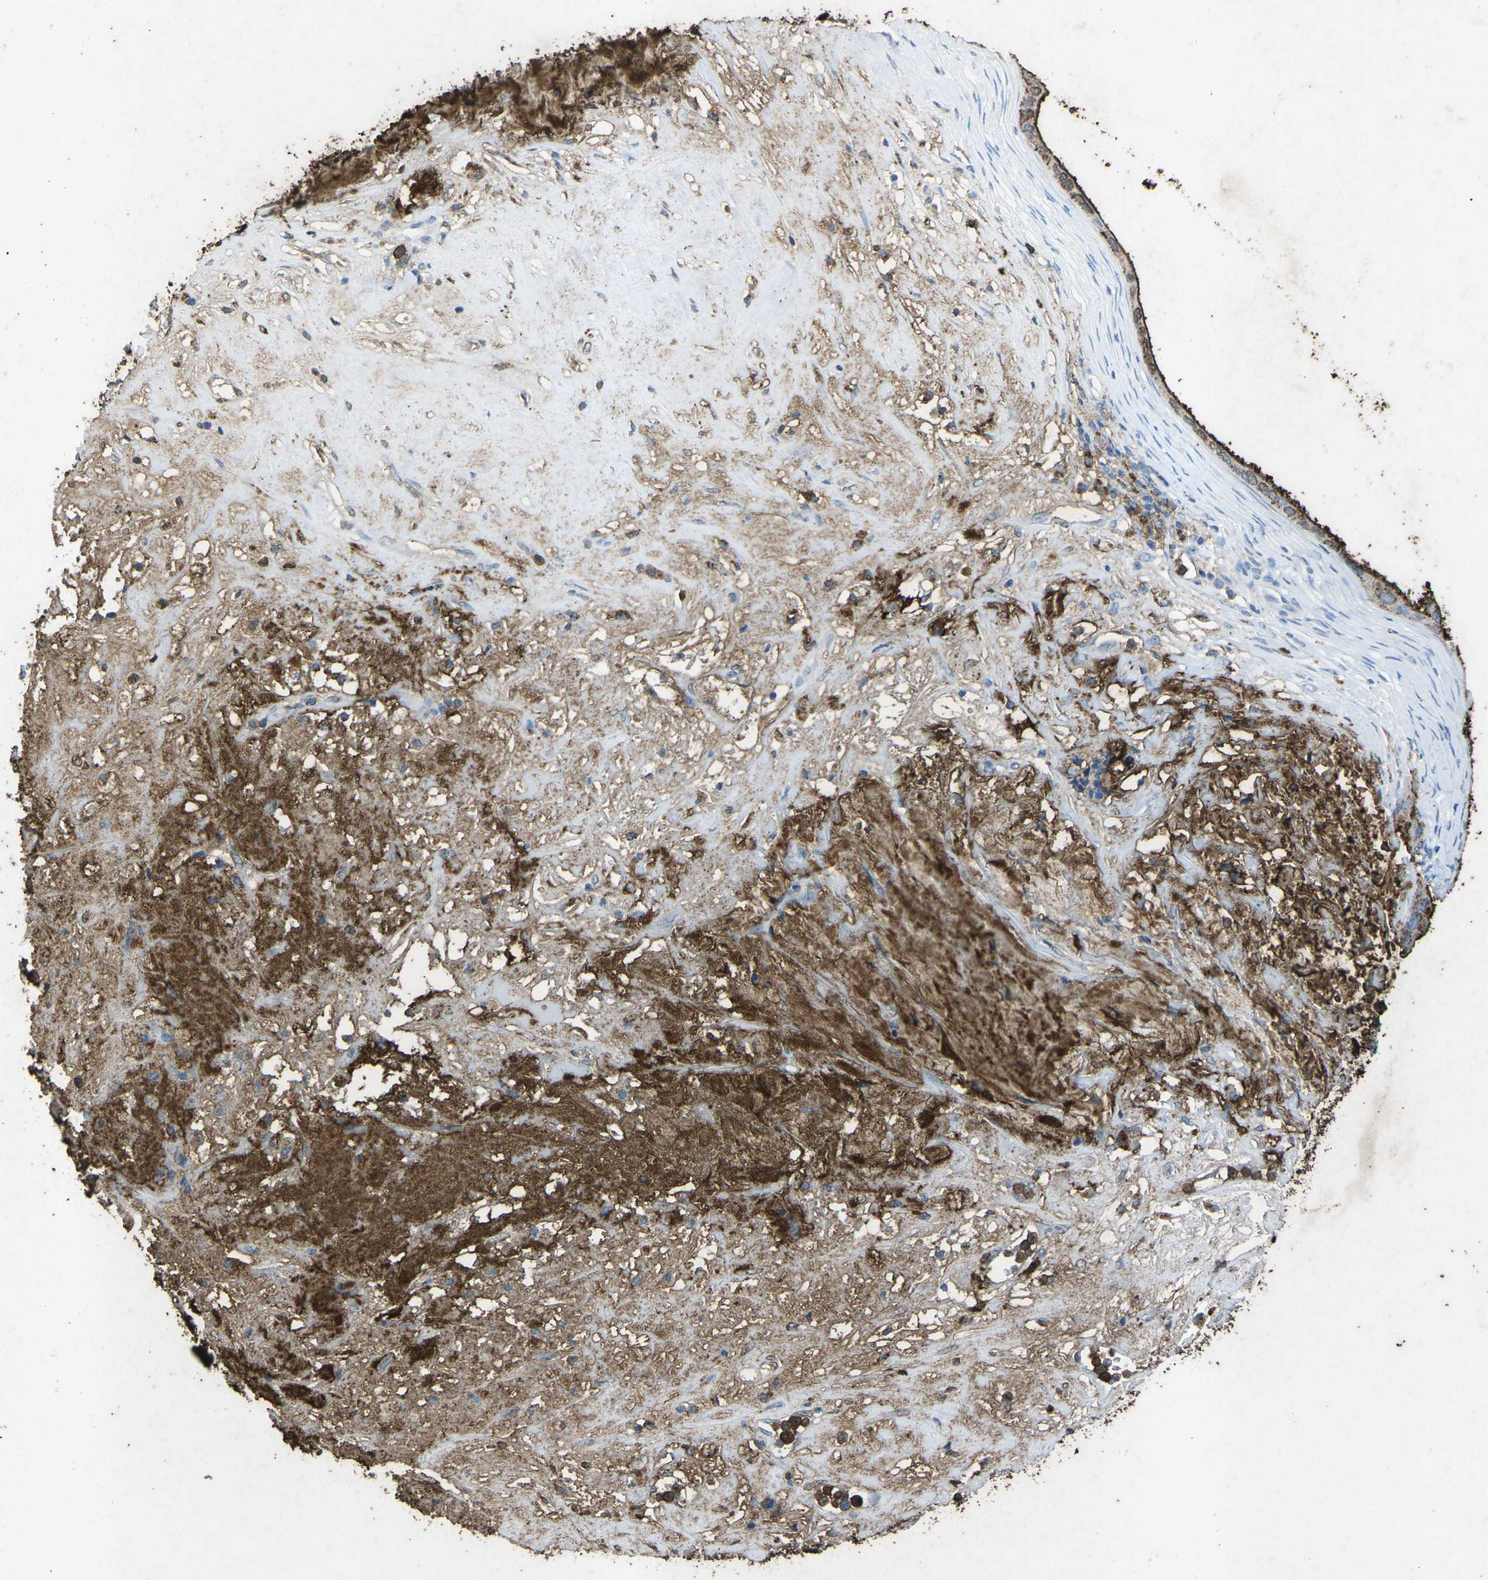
{"staining": {"intensity": "strong", "quantity": ">75%", "location": "cytoplasmic/membranous"}, "tissue": "ovarian cancer", "cell_type": "Tumor cells", "image_type": "cancer", "snomed": [{"axis": "morphology", "description": "Cystadenocarcinoma, mucinous, NOS"}, {"axis": "topography", "description": "Ovary"}], "caption": "DAB immunohistochemical staining of ovarian cancer reveals strong cytoplasmic/membranous protein positivity in about >75% of tumor cells.", "gene": "CTAGE1", "patient": {"sex": "female", "age": 80}}